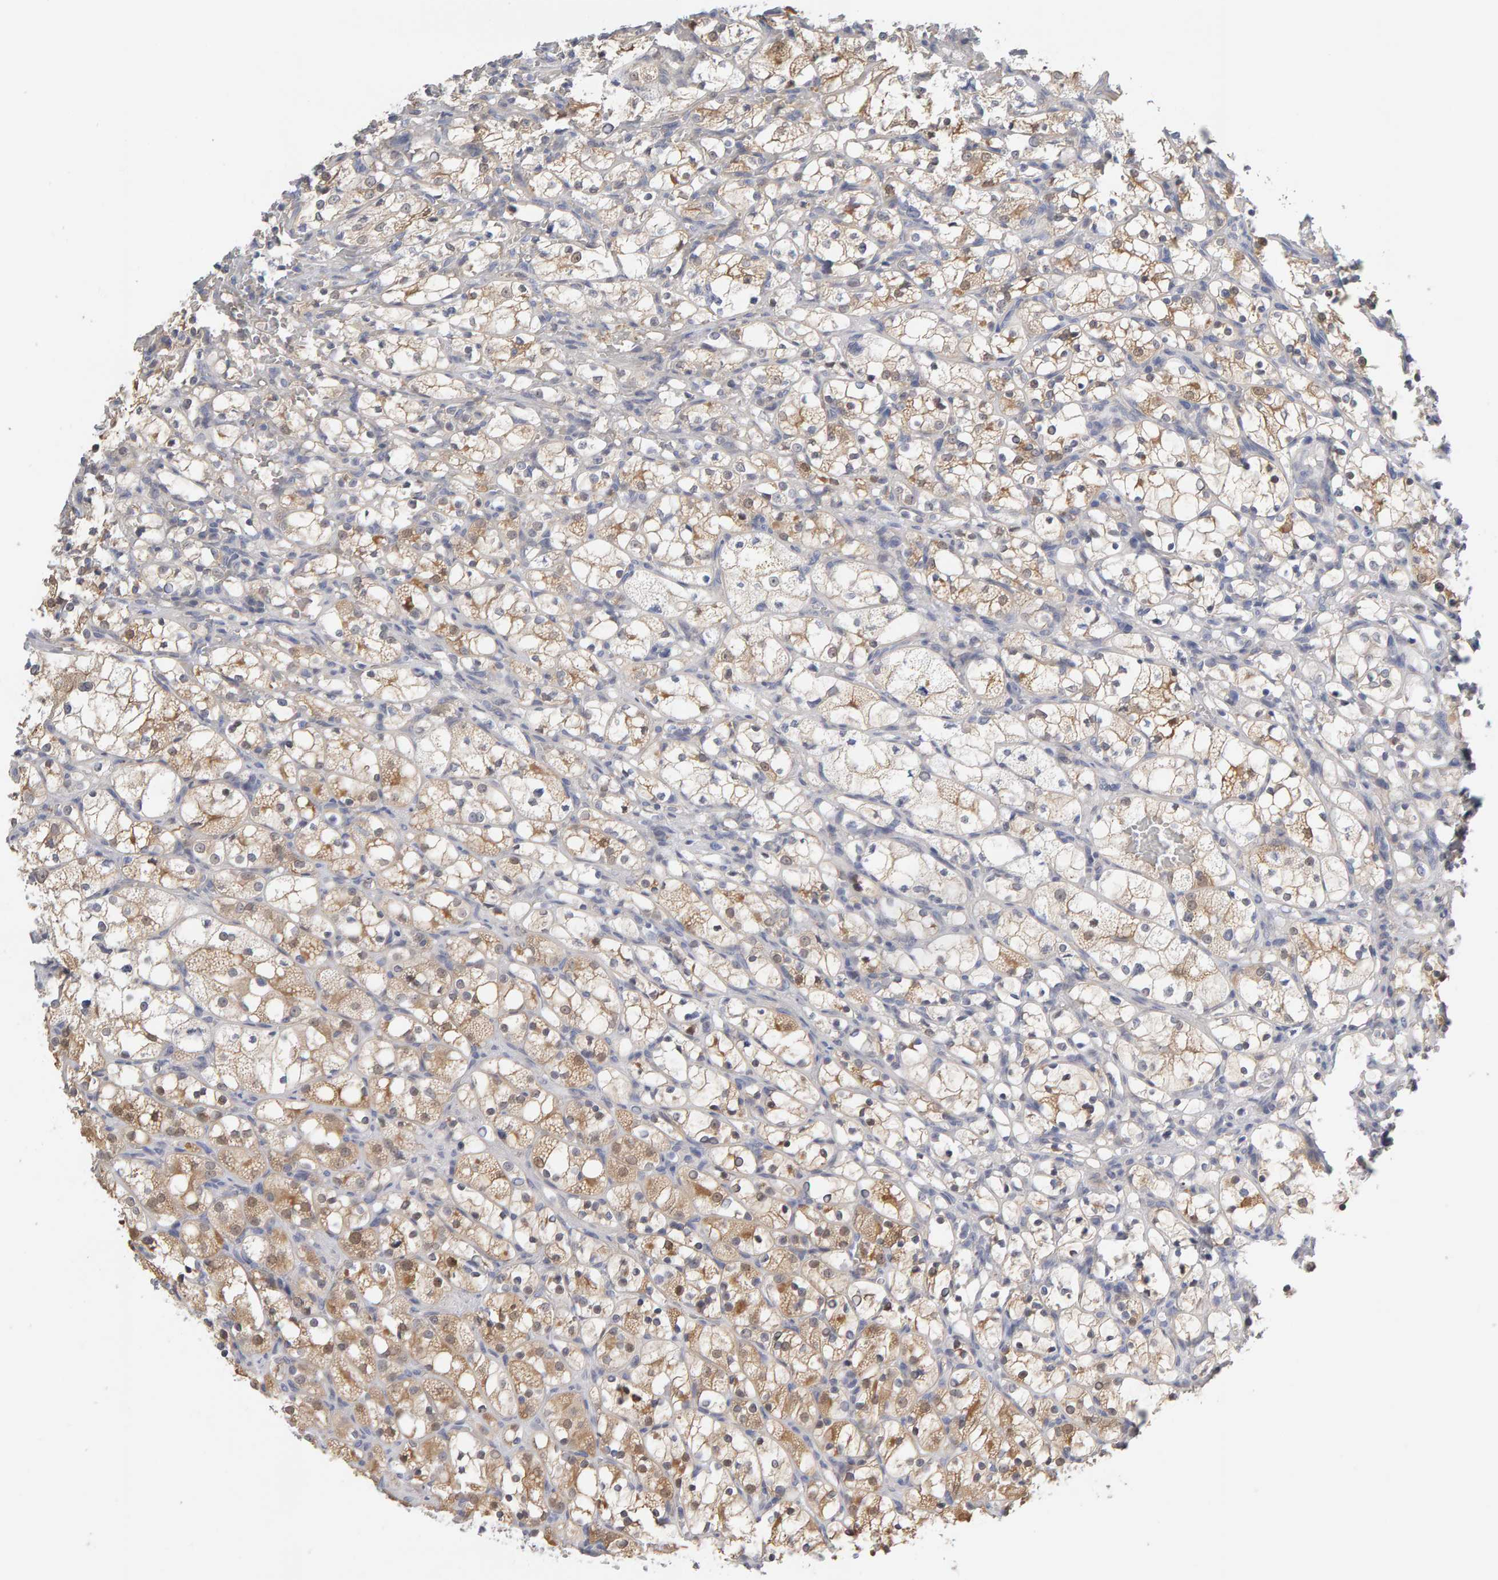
{"staining": {"intensity": "moderate", "quantity": "25%-75%", "location": "cytoplasmic/membranous"}, "tissue": "renal cancer", "cell_type": "Tumor cells", "image_type": "cancer", "snomed": [{"axis": "morphology", "description": "Adenocarcinoma, NOS"}, {"axis": "topography", "description": "Kidney"}], "caption": "Renal adenocarcinoma stained with immunohistochemistry (IHC) exhibits moderate cytoplasmic/membranous positivity in approximately 25%-75% of tumor cells. The staining is performed using DAB (3,3'-diaminobenzidine) brown chromogen to label protein expression. The nuclei are counter-stained blue using hematoxylin.", "gene": "GFUS", "patient": {"sex": "female", "age": 69}}